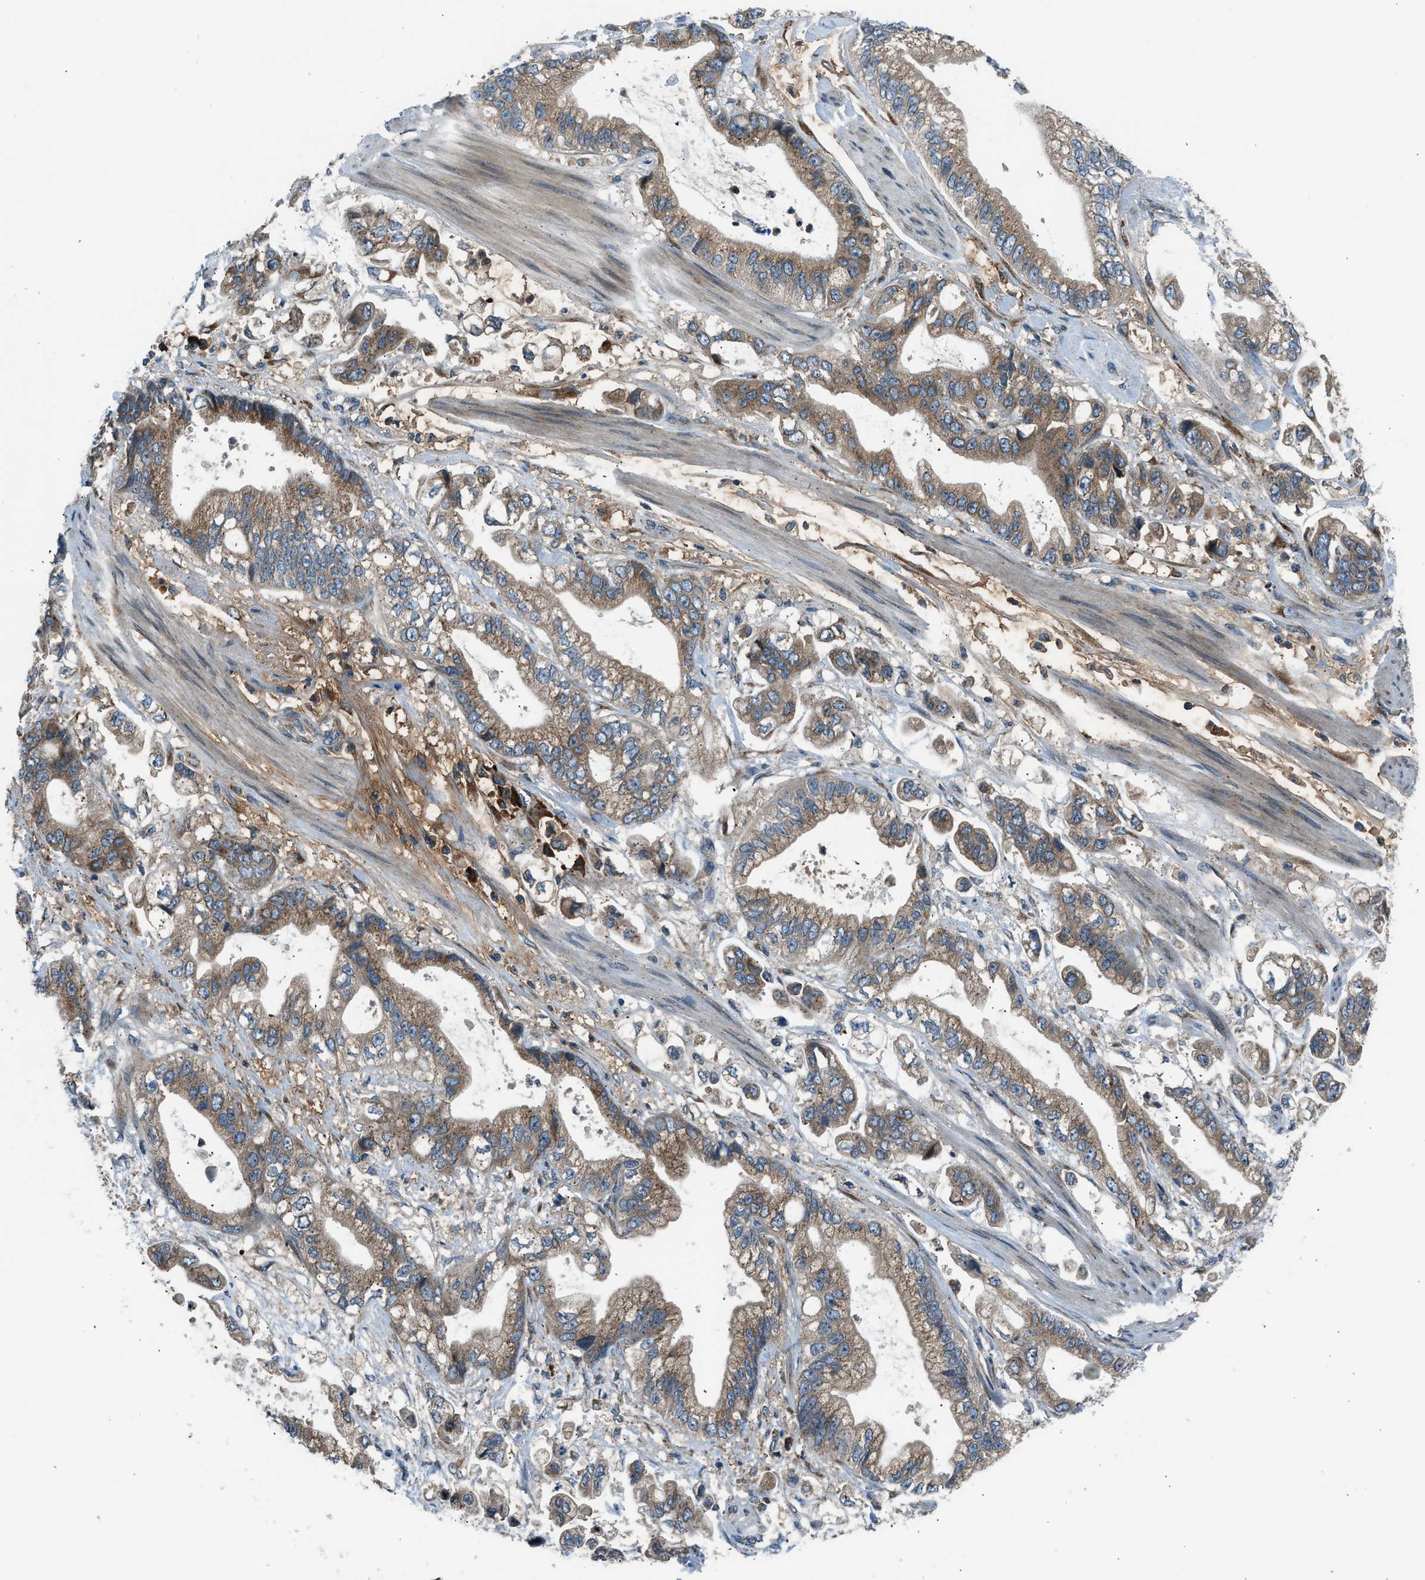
{"staining": {"intensity": "moderate", "quantity": ">75%", "location": "cytoplasmic/membranous"}, "tissue": "stomach cancer", "cell_type": "Tumor cells", "image_type": "cancer", "snomed": [{"axis": "morphology", "description": "Normal tissue, NOS"}, {"axis": "morphology", "description": "Adenocarcinoma, NOS"}, {"axis": "topography", "description": "Stomach"}], "caption": "An image of adenocarcinoma (stomach) stained for a protein exhibits moderate cytoplasmic/membranous brown staining in tumor cells.", "gene": "EDARADD", "patient": {"sex": "male", "age": 62}}